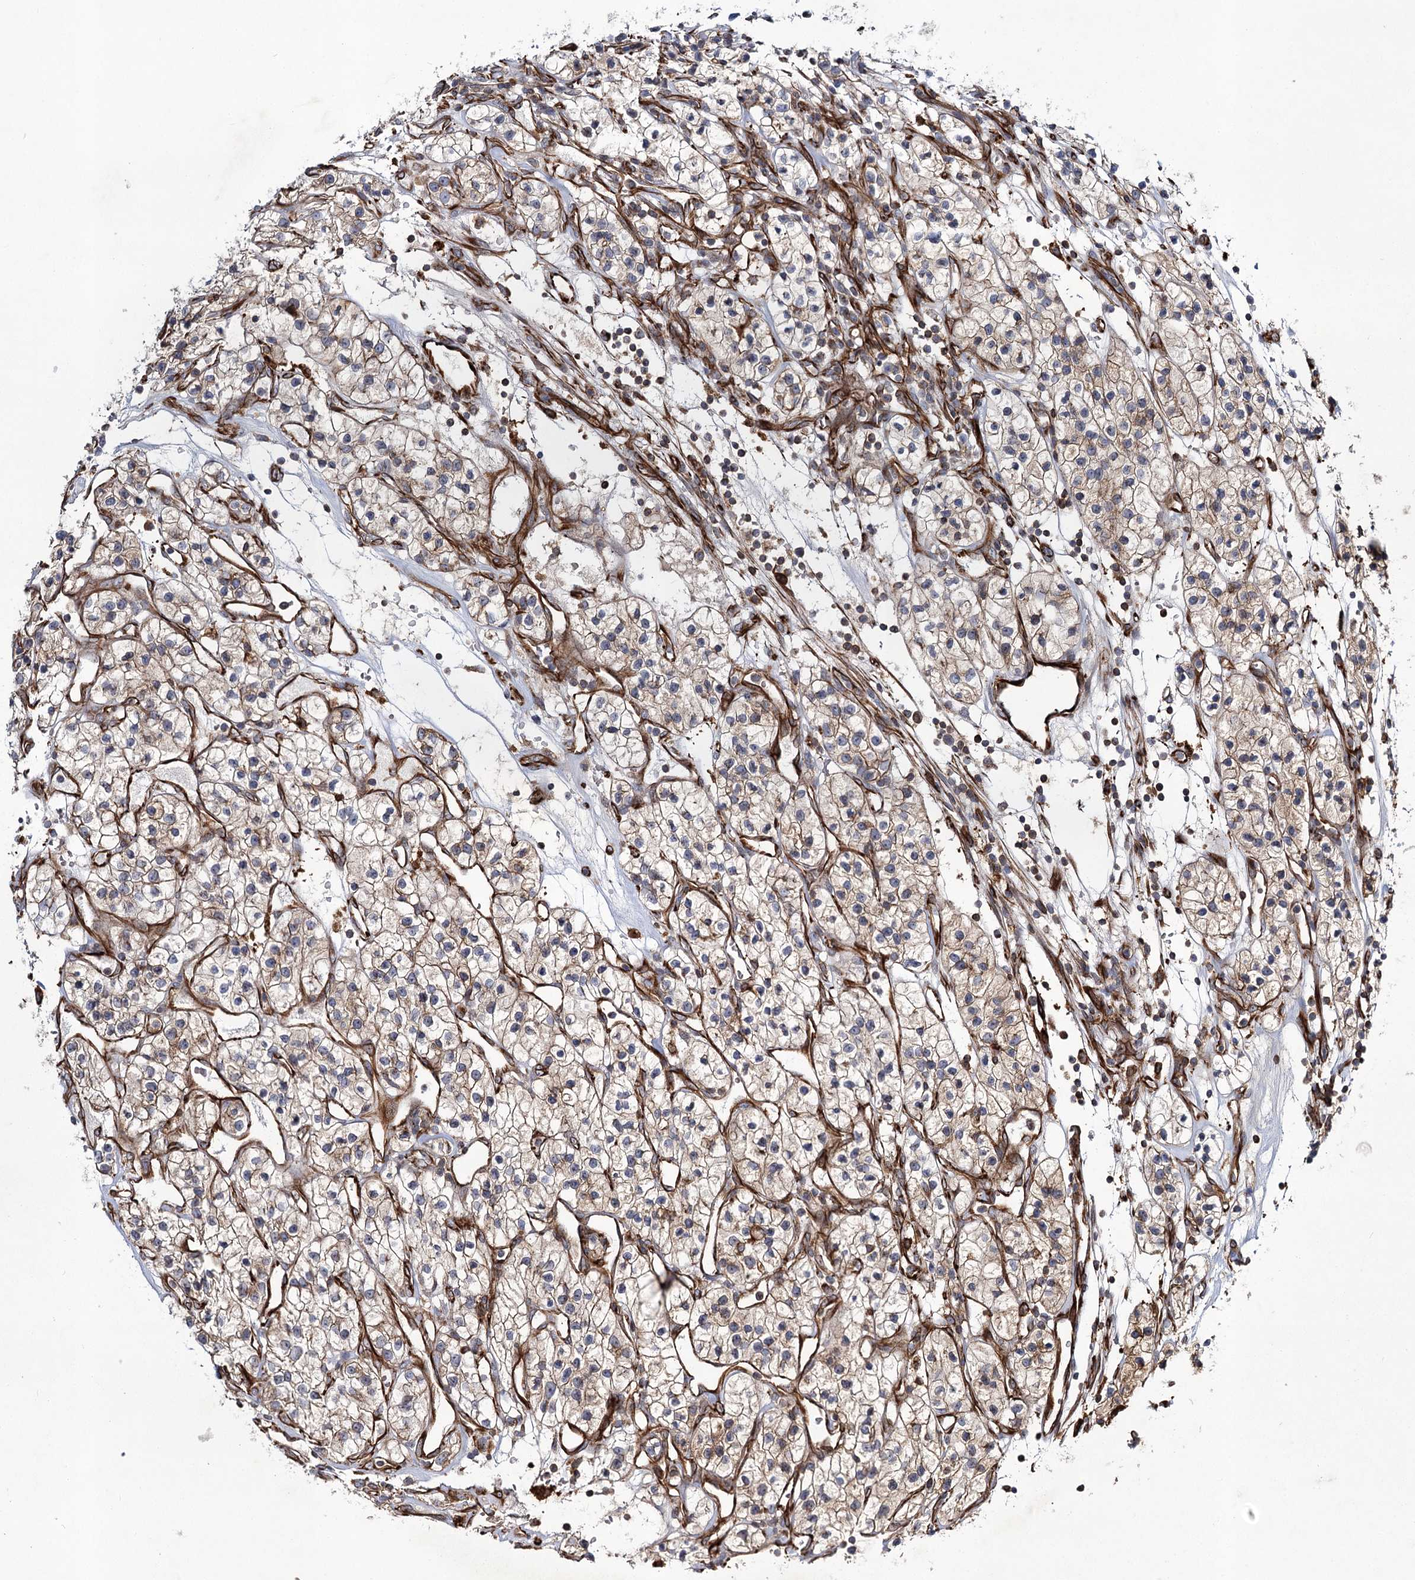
{"staining": {"intensity": "weak", "quantity": "25%-75%", "location": "cytoplasmic/membranous"}, "tissue": "renal cancer", "cell_type": "Tumor cells", "image_type": "cancer", "snomed": [{"axis": "morphology", "description": "Adenocarcinoma, NOS"}, {"axis": "topography", "description": "Kidney"}], "caption": "Weak cytoplasmic/membranous staining for a protein is identified in about 25%-75% of tumor cells of renal cancer using immunohistochemistry.", "gene": "DPEP2", "patient": {"sex": "female", "age": 57}}